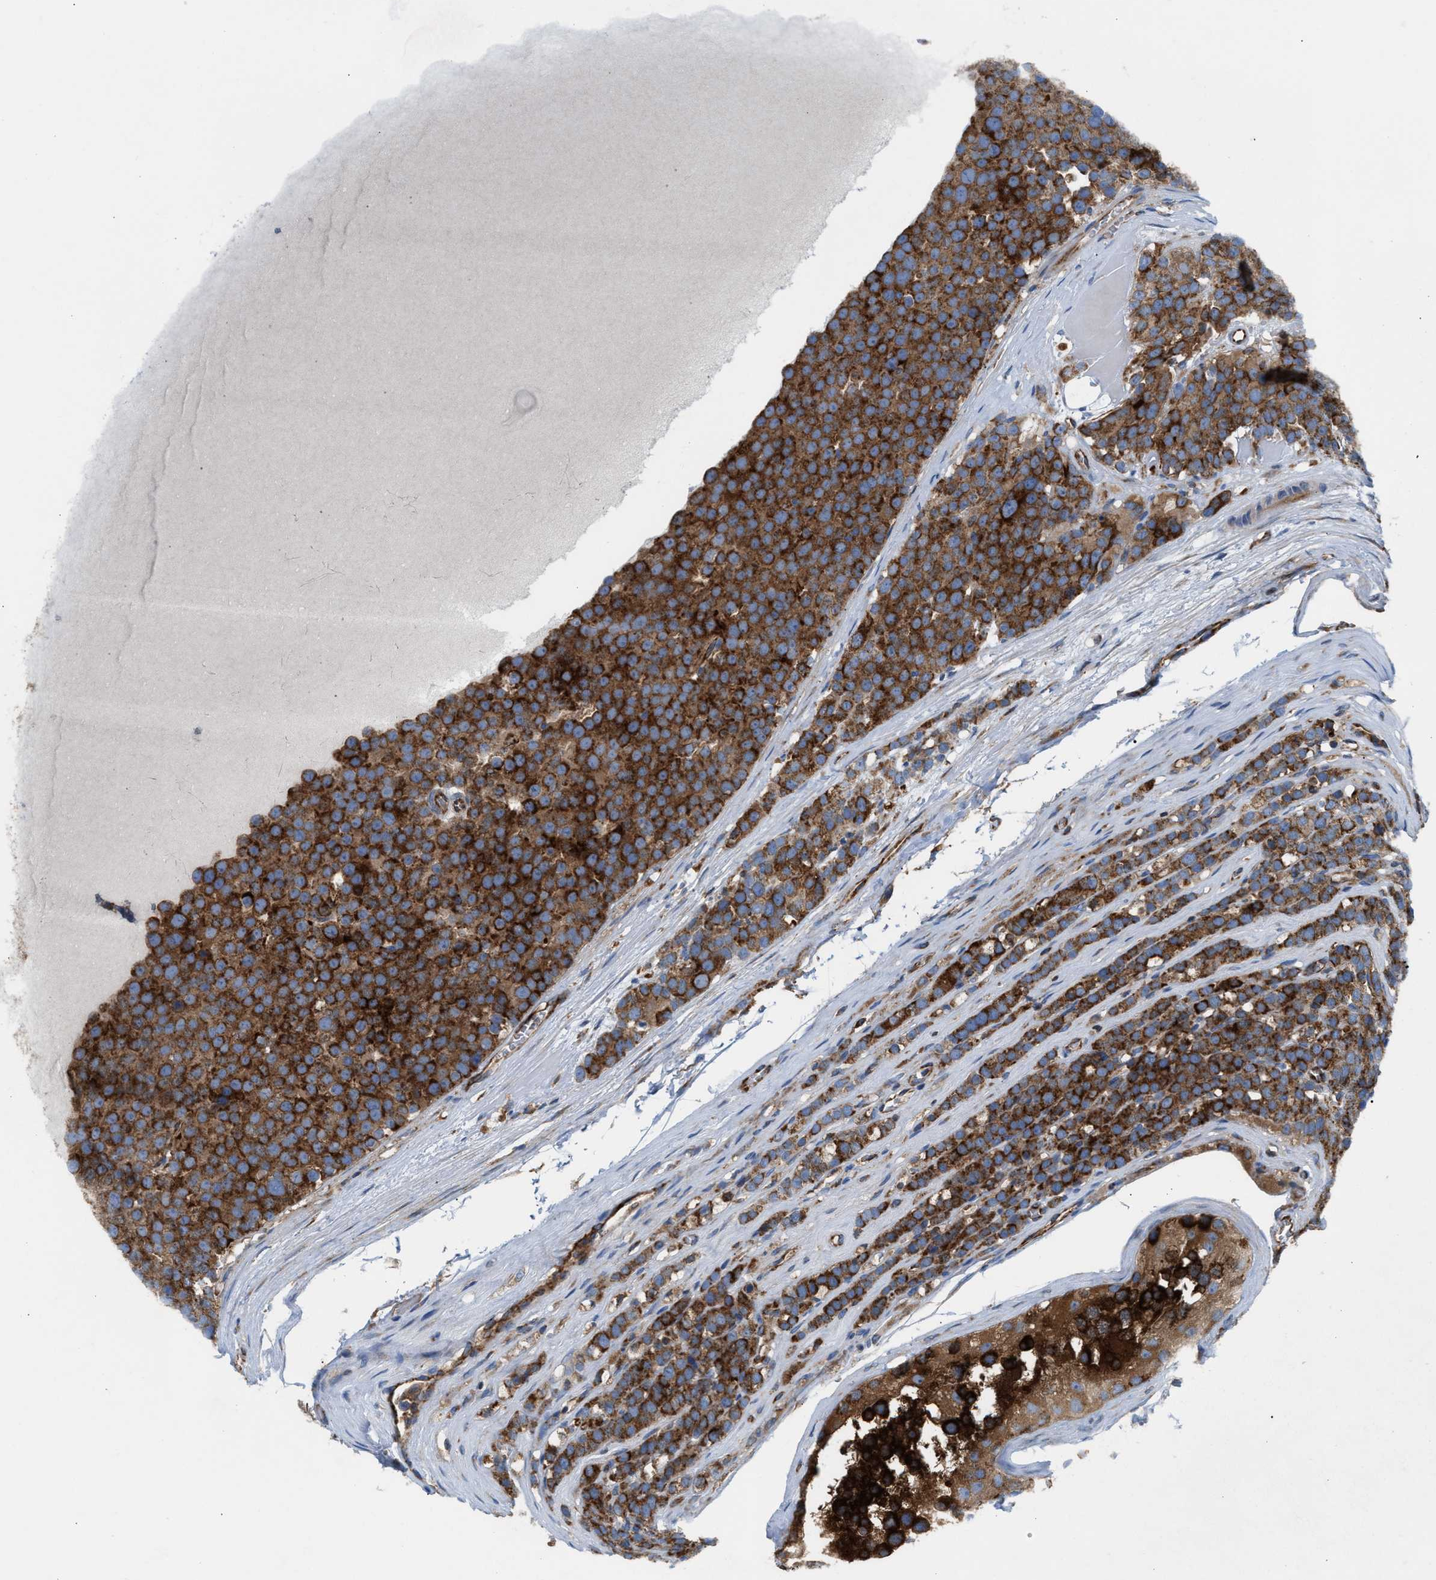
{"staining": {"intensity": "strong", "quantity": ">75%", "location": "cytoplasmic/membranous"}, "tissue": "testis cancer", "cell_type": "Tumor cells", "image_type": "cancer", "snomed": [{"axis": "morphology", "description": "Seminoma, NOS"}, {"axis": "topography", "description": "Testis"}], "caption": "A photomicrograph of testis cancer stained for a protein reveals strong cytoplasmic/membranous brown staining in tumor cells.", "gene": "TBC1D15", "patient": {"sex": "male", "age": 71}}